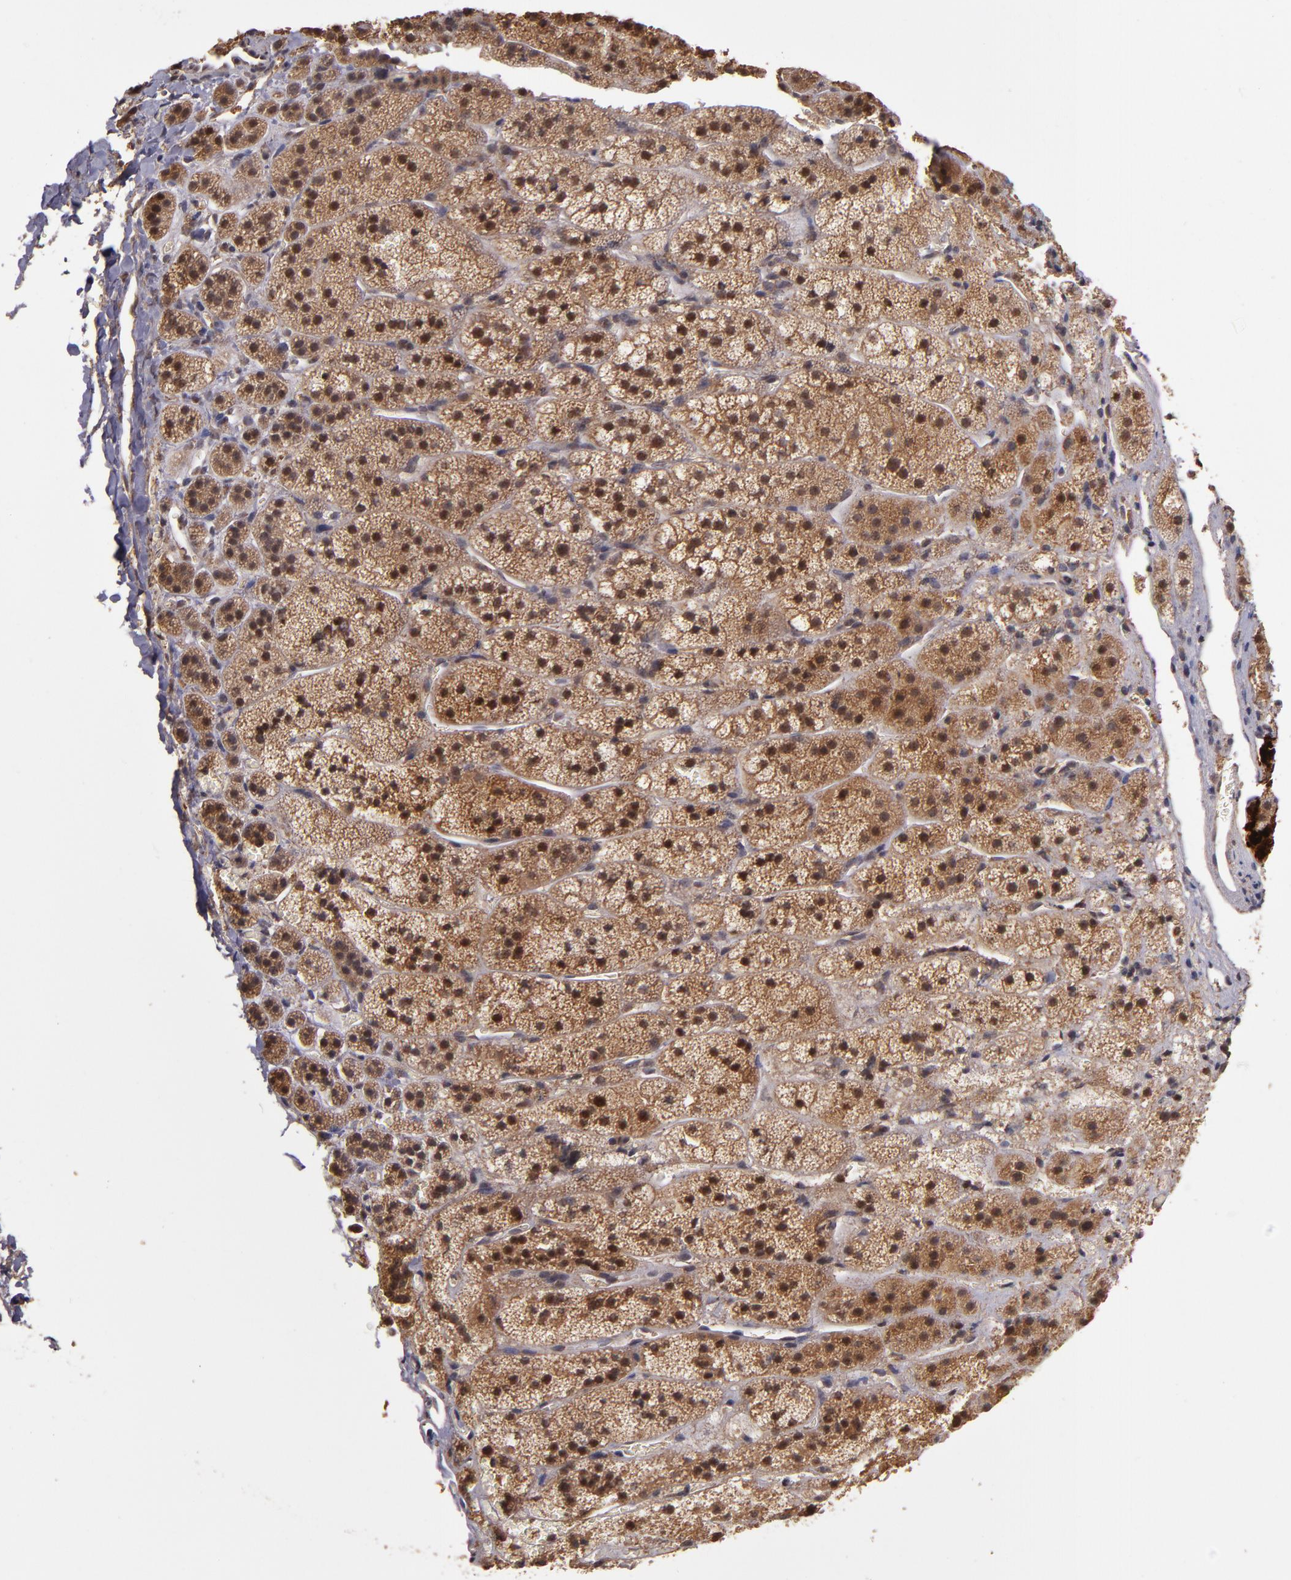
{"staining": {"intensity": "strong", "quantity": ">75%", "location": "cytoplasmic/membranous,nuclear"}, "tissue": "adrenal gland", "cell_type": "Glandular cells", "image_type": "normal", "snomed": [{"axis": "morphology", "description": "Normal tissue, NOS"}, {"axis": "topography", "description": "Adrenal gland"}], "caption": "Unremarkable adrenal gland demonstrates strong cytoplasmic/membranous,nuclear expression in about >75% of glandular cells, visualized by immunohistochemistry. (DAB (3,3'-diaminobenzidine) = brown stain, brightfield microscopy at high magnification).", "gene": "RIOK3", "patient": {"sex": "female", "age": 44}}